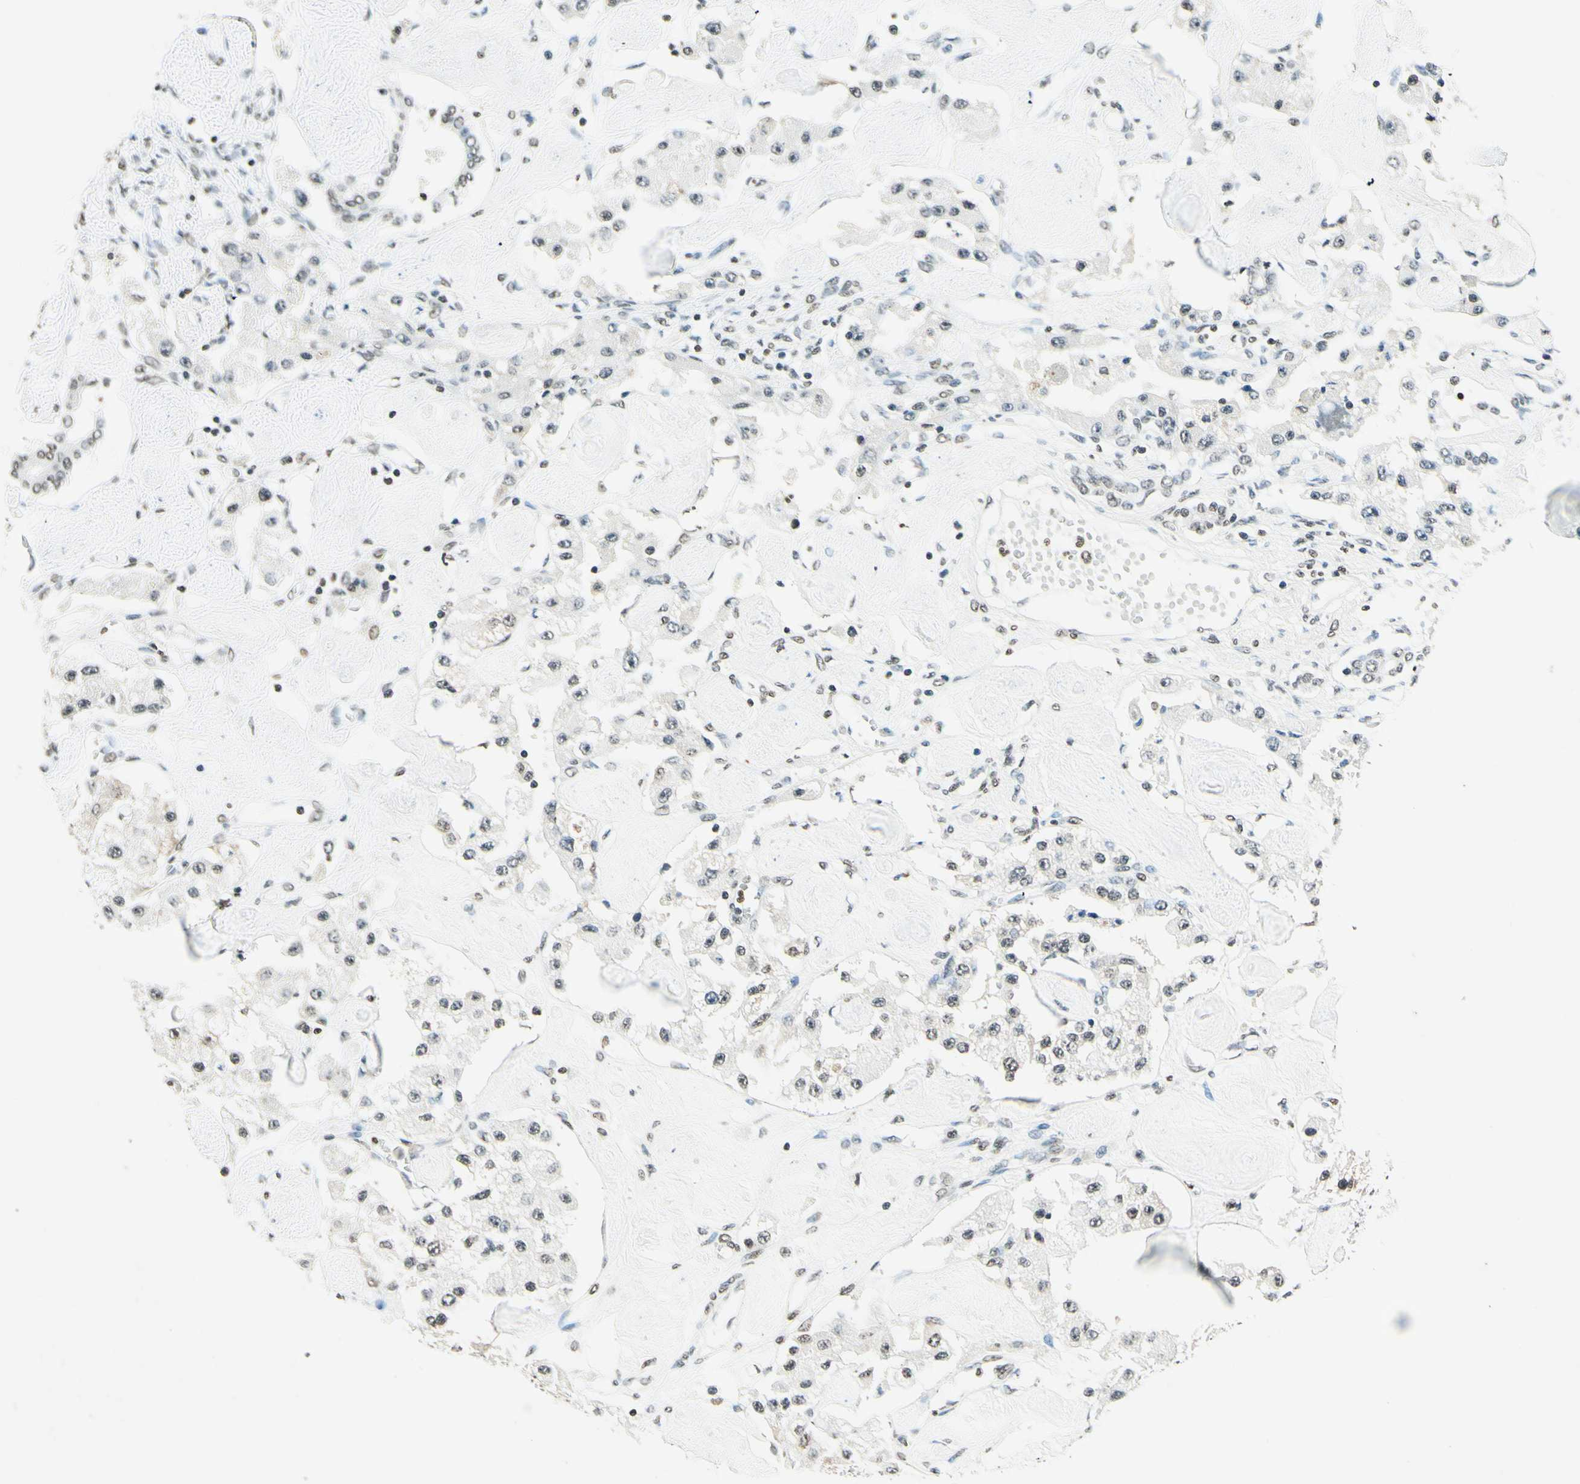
{"staining": {"intensity": "weak", "quantity": "25%-75%", "location": "nuclear"}, "tissue": "carcinoid", "cell_type": "Tumor cells", "image_type": "cancer", "snomed": [{"axis": "morphology", "description": "Carcinoid, malignant, NOS"}, {"axis": "topography", "description": "Pancreas"}], "caption": "Immunohistochemical staining of human carcinoid shows low levels of weak nuclear positivity in approximately 25%-75% of tumor cells.", "gene": "MSH2", "patient": {"sex": "male", "age": 41}}